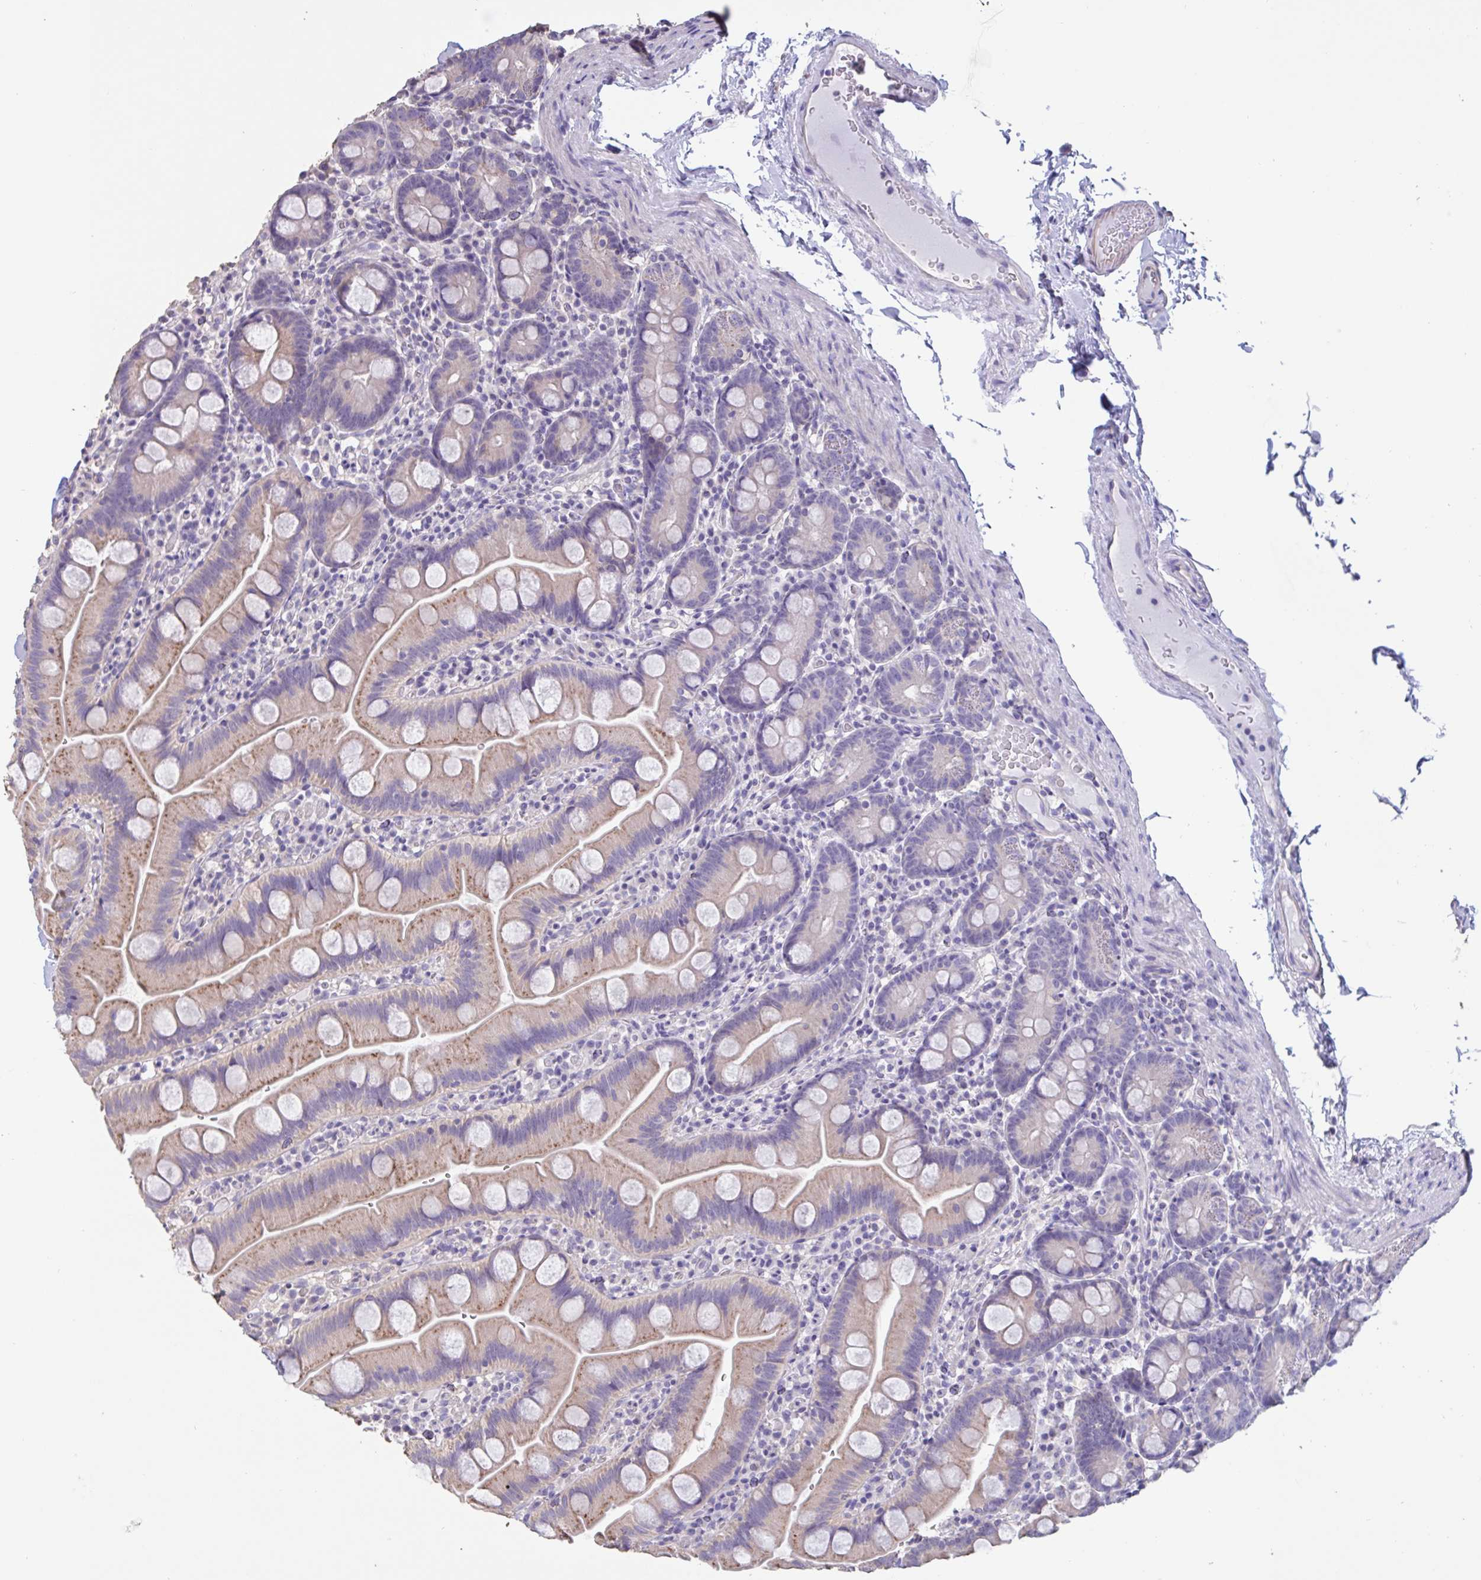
{"staining": {"intensity": "moderate", "quantity": "25%-75%", "location": "cytoplasmic/membranous"}, "tissue": "small intestine", "cell_type": "Glandular cells", "image_type": "normal", "snomed": [{"axis": "morphology", "description": "Normal tissue, NOS"}, {"axis": "topography", "description": "Small intestine"}], "caption": "Protein staining by IHC exhibits moderate cytoplasmic/membranous staining in about 25%-75% of glandular cells in benign small intestine.", "gene": "CHMP5", "patient": {"sex": "female", "age": 68}}